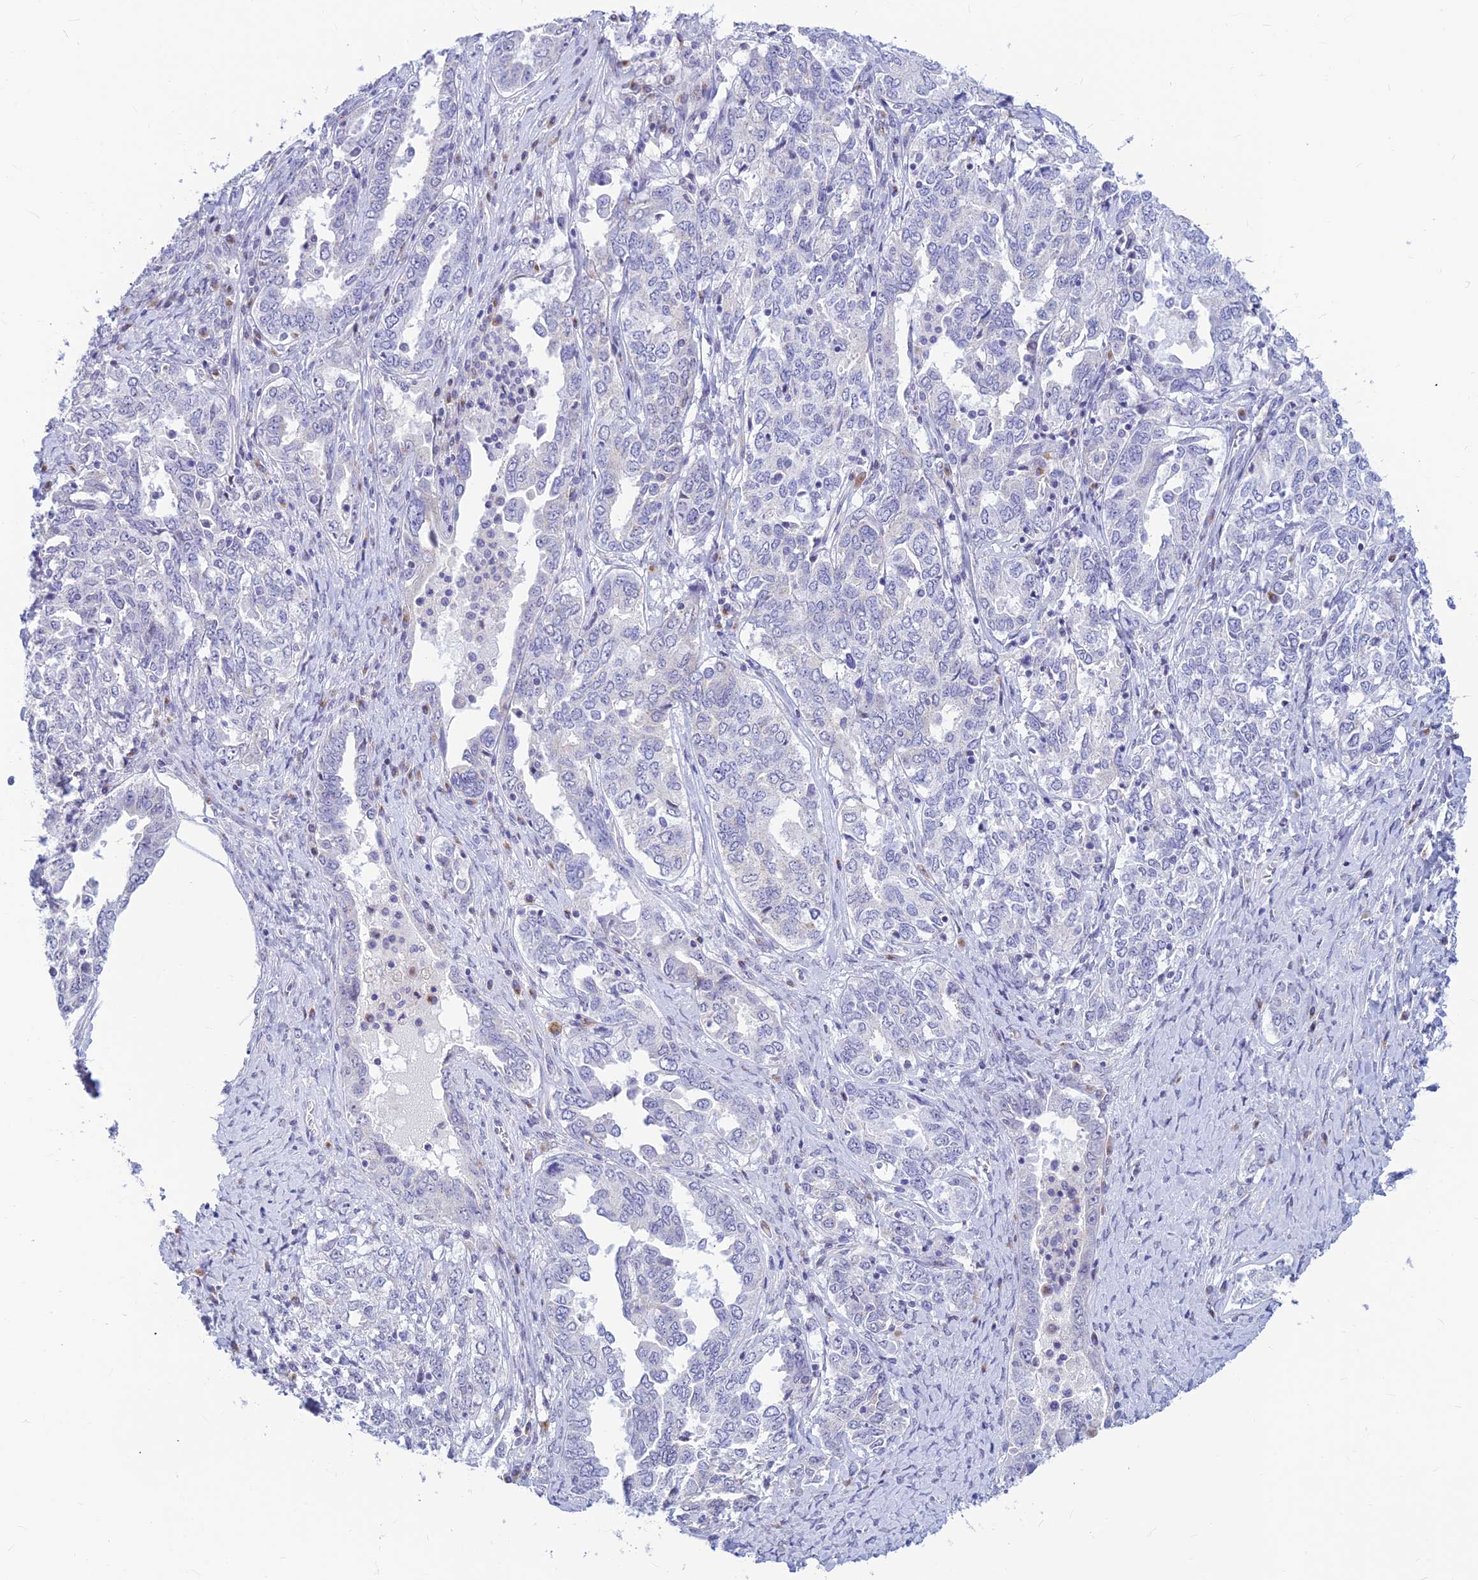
{"staining": {"intensity": "negative", "quantity": "none", "location": "none"}, "tissue": "ovarian cancer", "cell_type": "Tumor cells", "image_type": "cancer", "snomed": [{"axis": "morphology", "description": "Carcinoma, endometroid"}, {"axis": "topography", "description": "Ovary"}], "caption": "An IHC histopathology image of endometroid carcinoma (ovarian) is shown. There is no staining in tumor cells of endometroid carcinoma (ovarian).", "gene": "INKA1", "patient": {"sex": "female", "age": 62}}